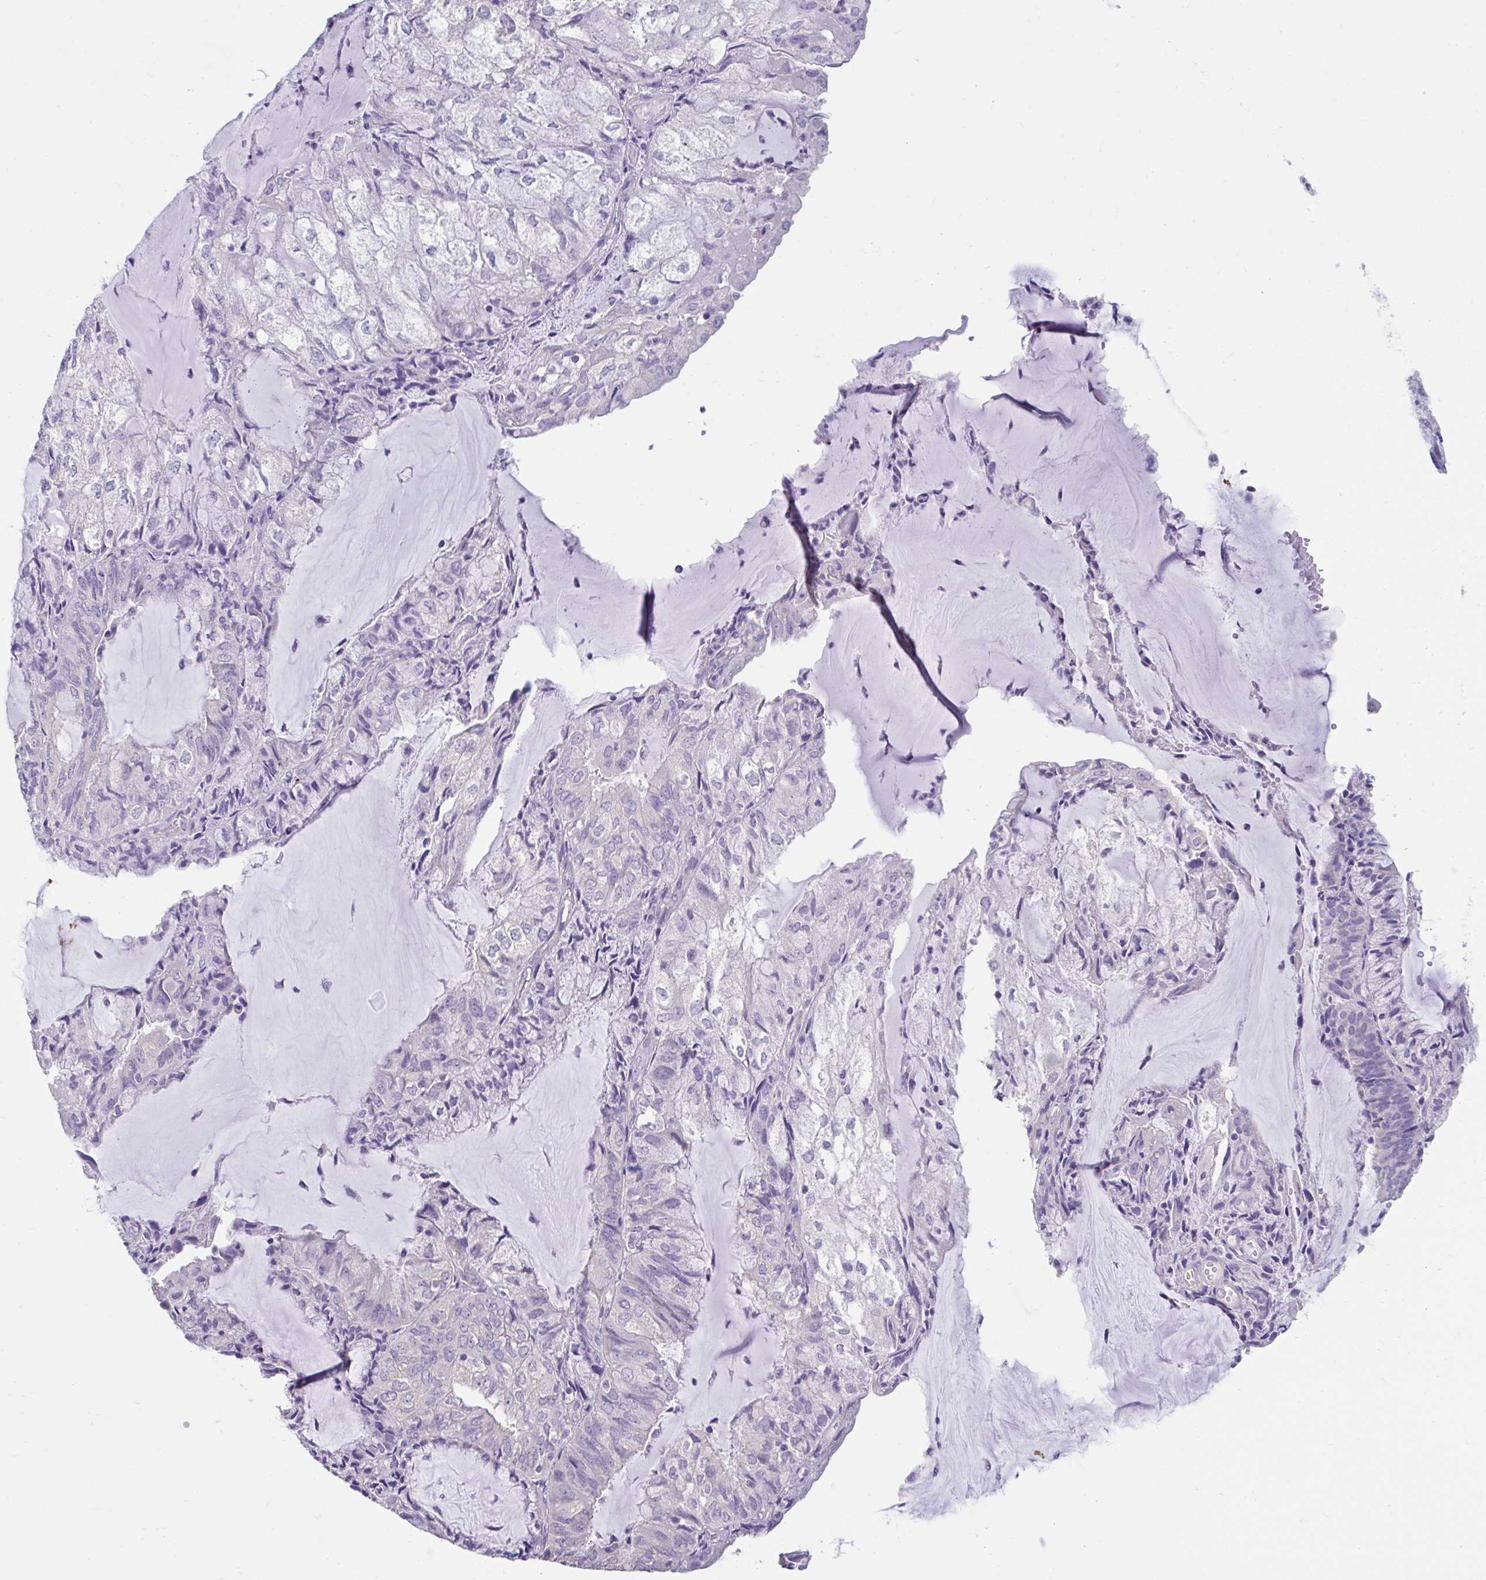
{"staining": {"intensity": "negative", "quantity": "none", "location": "none"}, "tissue": "endometrial cancer", "cell_type": "Tumor cells", "image_type": "cancer", "snomed": [{"axis": "morphology", "description": "Adenocarcinoma, NOS"}, {"axis": "topography", "description": "Endometrium"}], "caption": "The photomicrograph demonstrates no staining of tumor cells in endometrial cancer (adenocarcinoma).", "gene": "GPR162", "patient": {"sex": "female", "age": 81}}